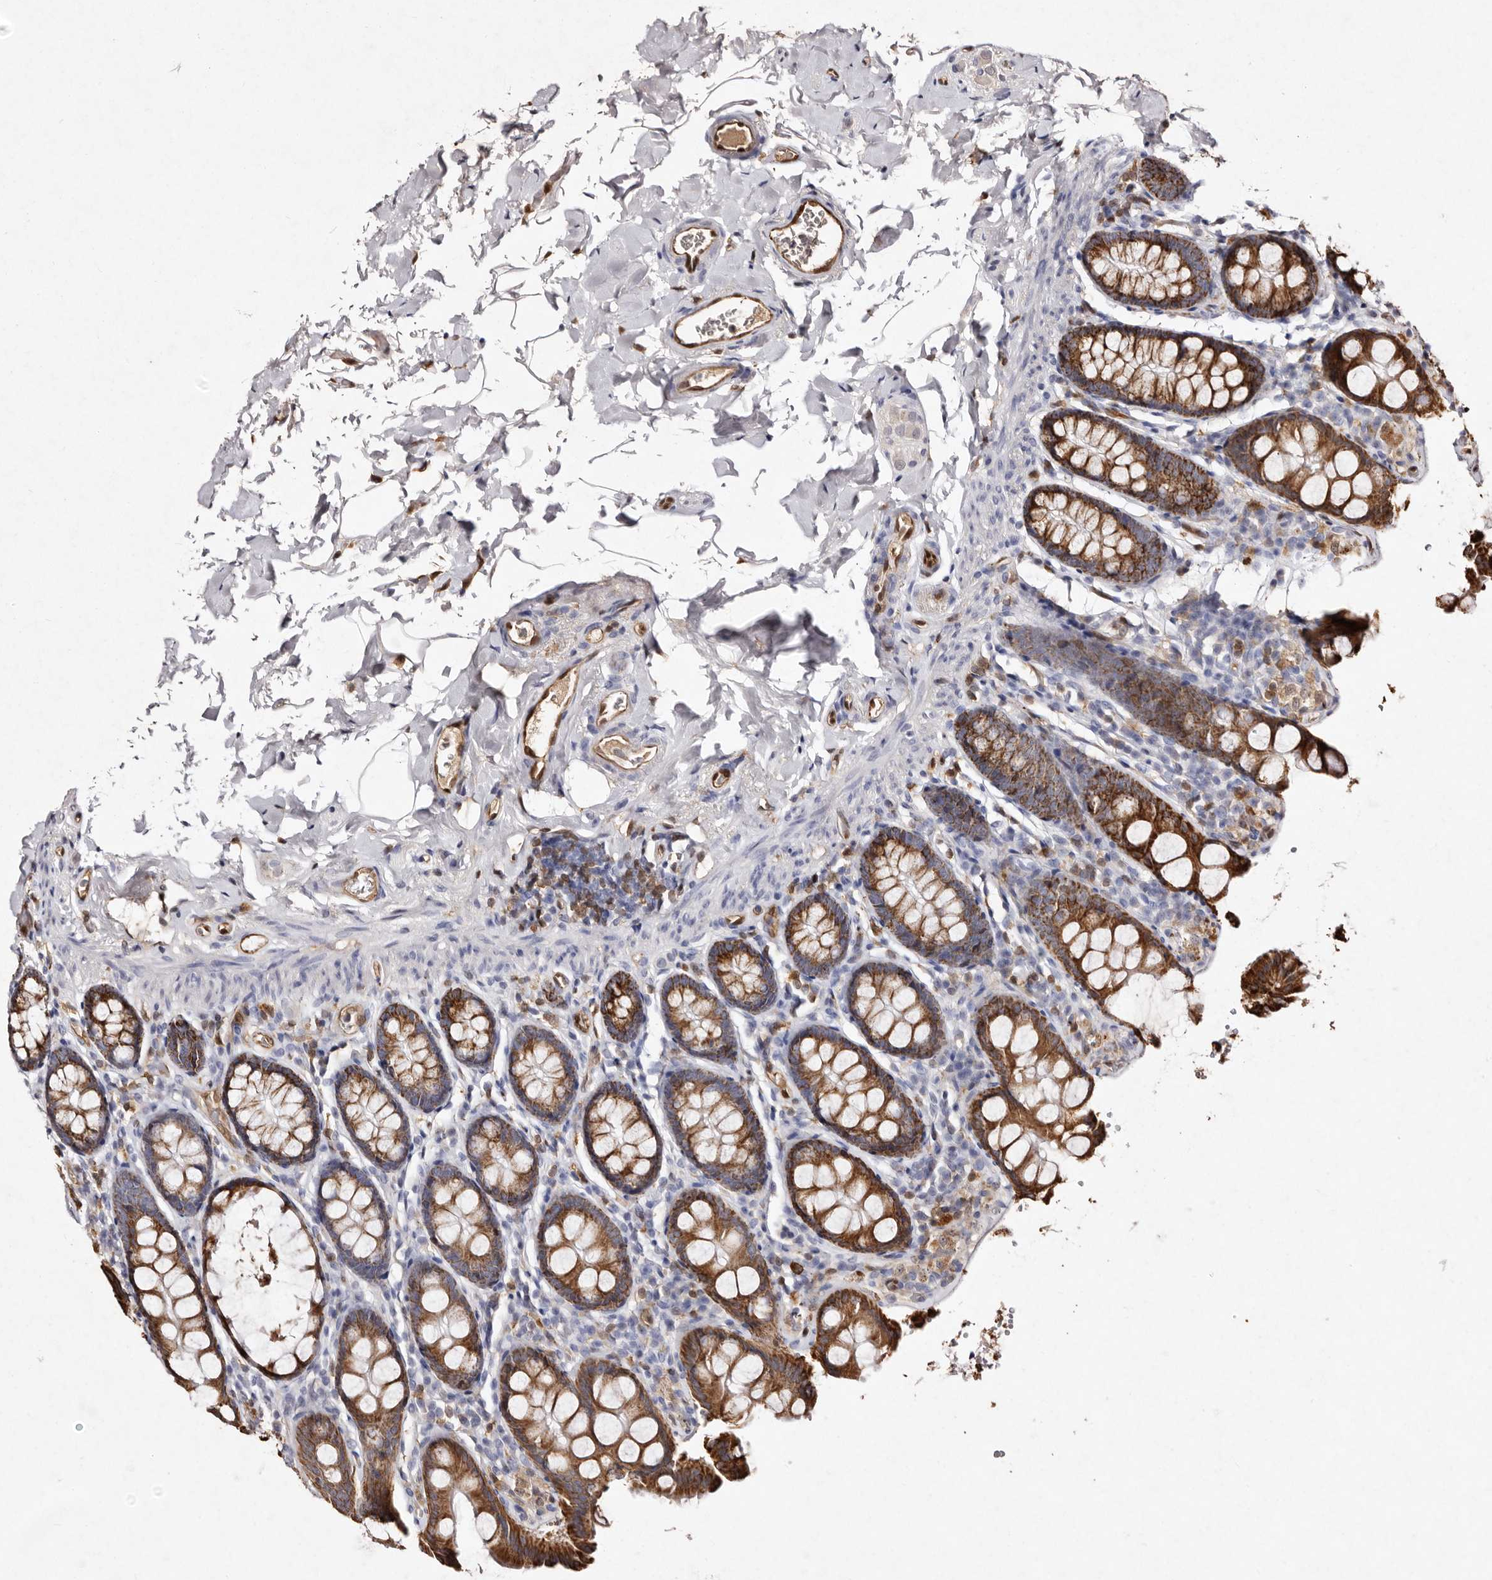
{"staining": {"intensity": "moderate", "quantity": ">75%", "location": "cytoplasmic/membranous"}, "tissue": "colon", "cell_type": "Endothelial cells", "image_type": "normal", "snomed": [{"axis": "morphology", "description": "Normal tissue, NOS"}, {"axis": "topography", "description": "Colon"}, {"axis": "topography", "description": "Peripheral nerve tissue"}], "caption": "Moderate cytoplasmic/membranous positivity is present in about >75% of endothelial cells in normal colon.", "gene": "GIMAP4", "patient": {"sex": "female", "age": 61}}